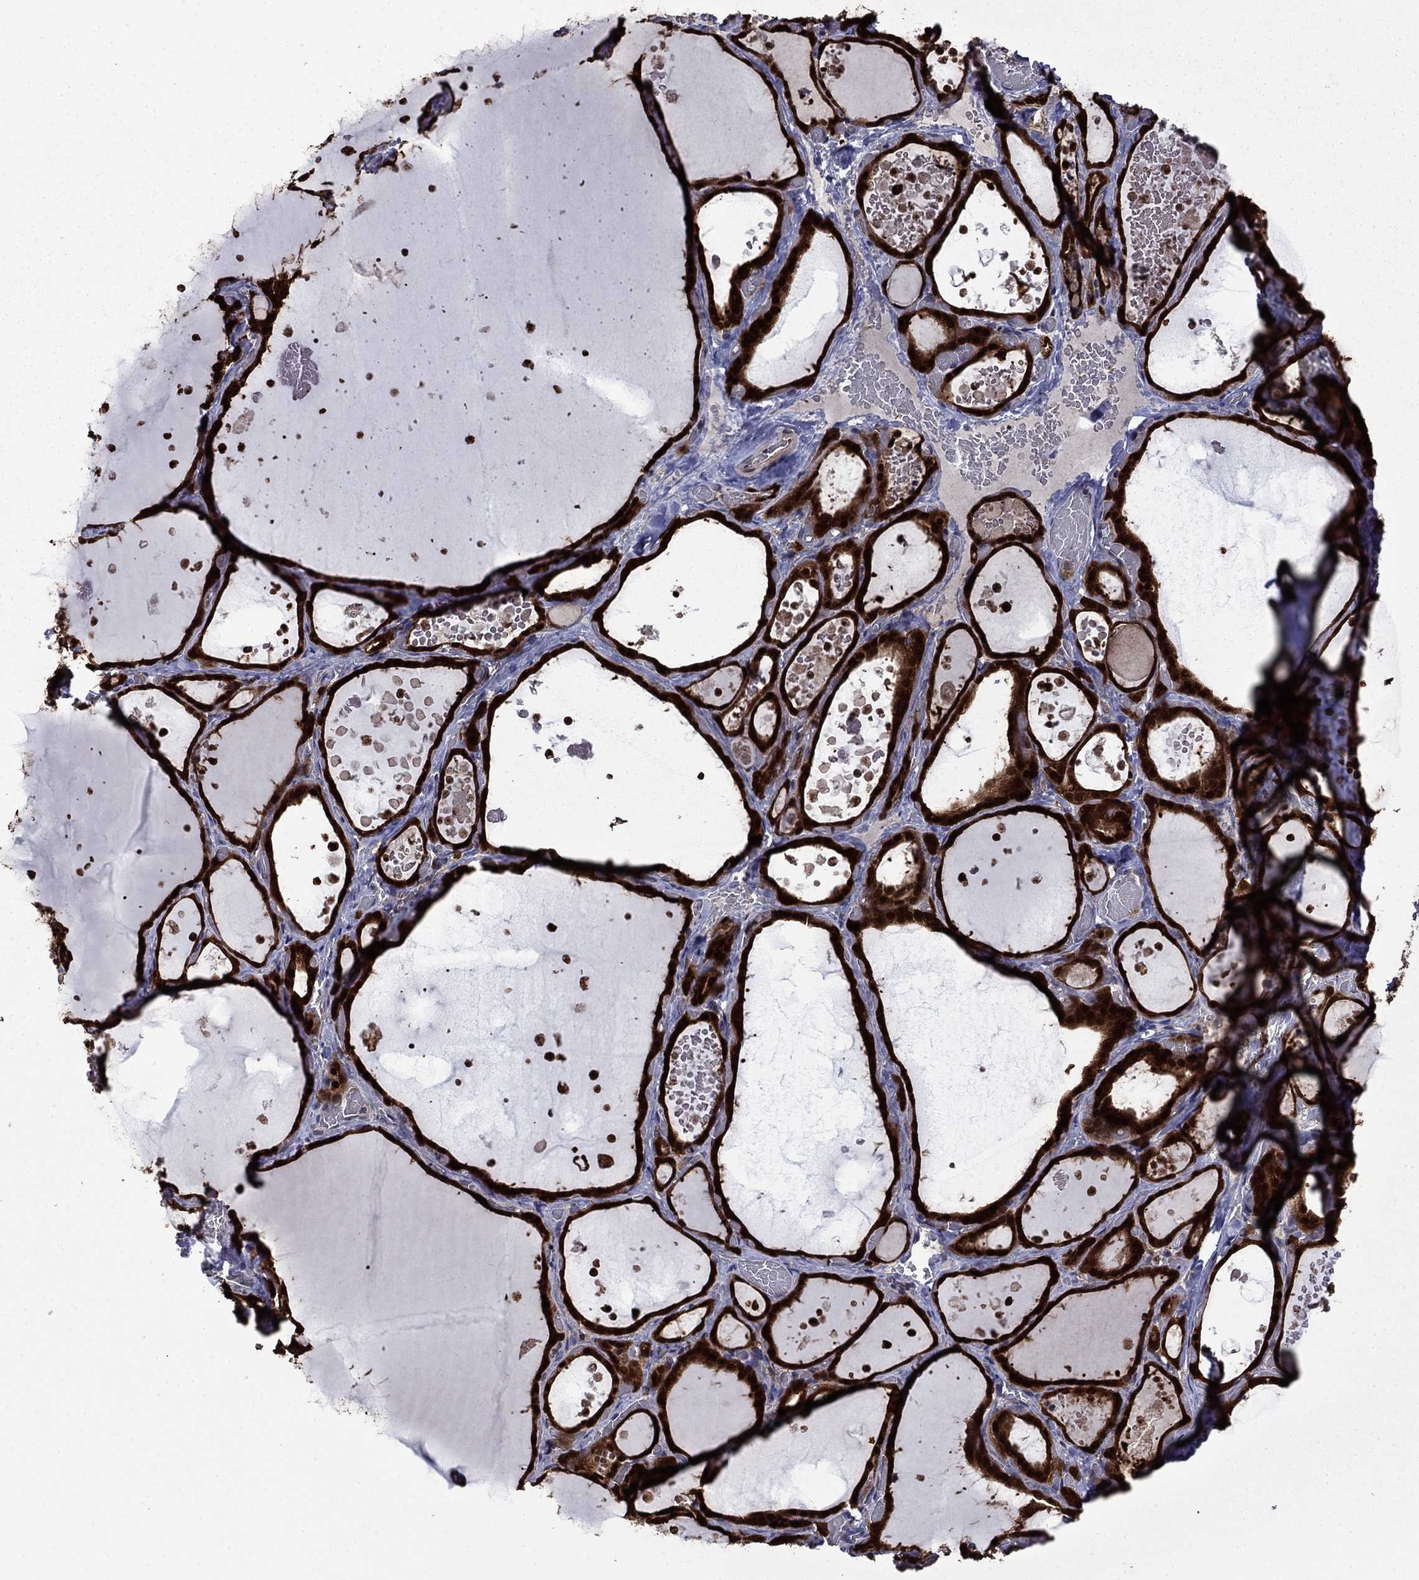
{"staining": {"intensity": "strong", "quantity": ">75%", "location": "cytoplasmic/membranous"}, "tissue": "thyroid gland", "cell_type": "Glandular cells", "image_type": "normal", "snomed": [{"axis": "morphology", "description": "Normal tissue, NOS"}, {"axis": "topography", "description": "Thyroid gland"}], "caption": "A histopathology image of thyroid gland stained for a protein displays strong cytoplasmic/membranous brown staining in glandular cells.", "gene": "TPMT", "patient": {"sex": "female", "age": 56}}